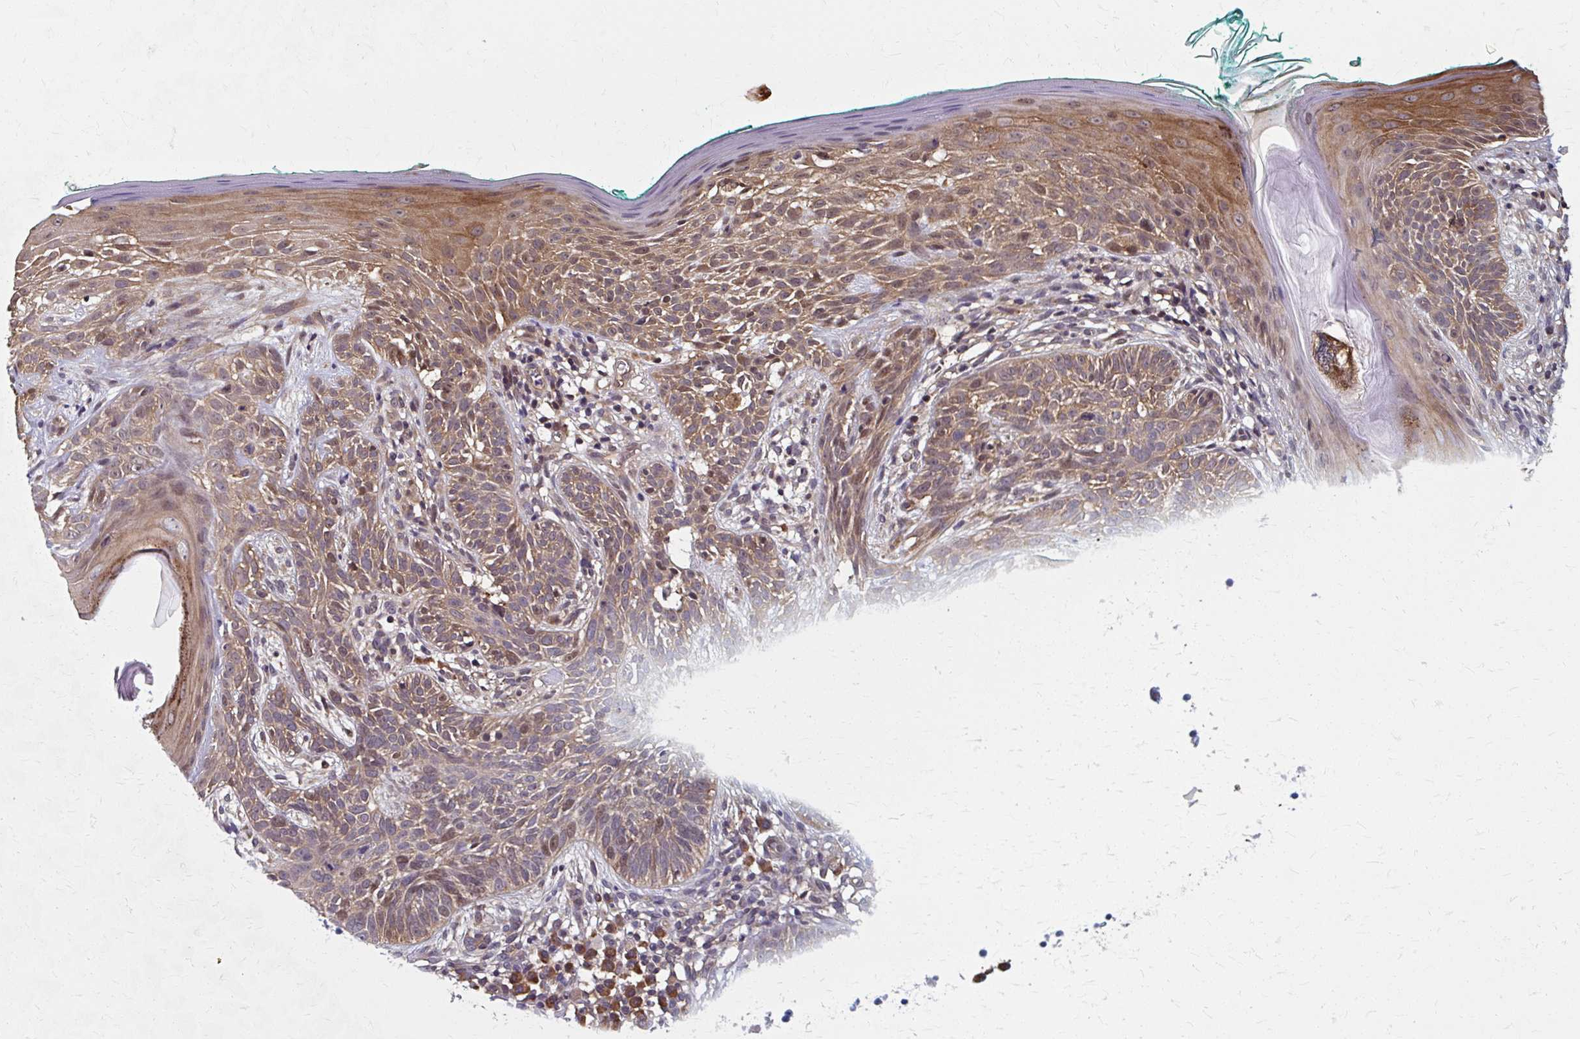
{"staining": {"intensity": "moderate", "quantity": ">75%", "location": "cytoplasmic/membranous,nuclear"}, "tissue": "skin cancer", "cell_type": "Tumor cells", "image_type": "cancer", "snomed": [{"axis": "morphology", "description": "Basal cell carcinoma"}, {"axis": "topography", "description": "Skin"}], "caption": "Basal cell carcinoma (skin) was stained to show a protein in brown. There is medium levels of moderate cytoplasmic/membranous and nuclear positivity in about >75% of tumor cells.", "gene": "ZNF555", "patient": {"sex": "male", "age": 68}}